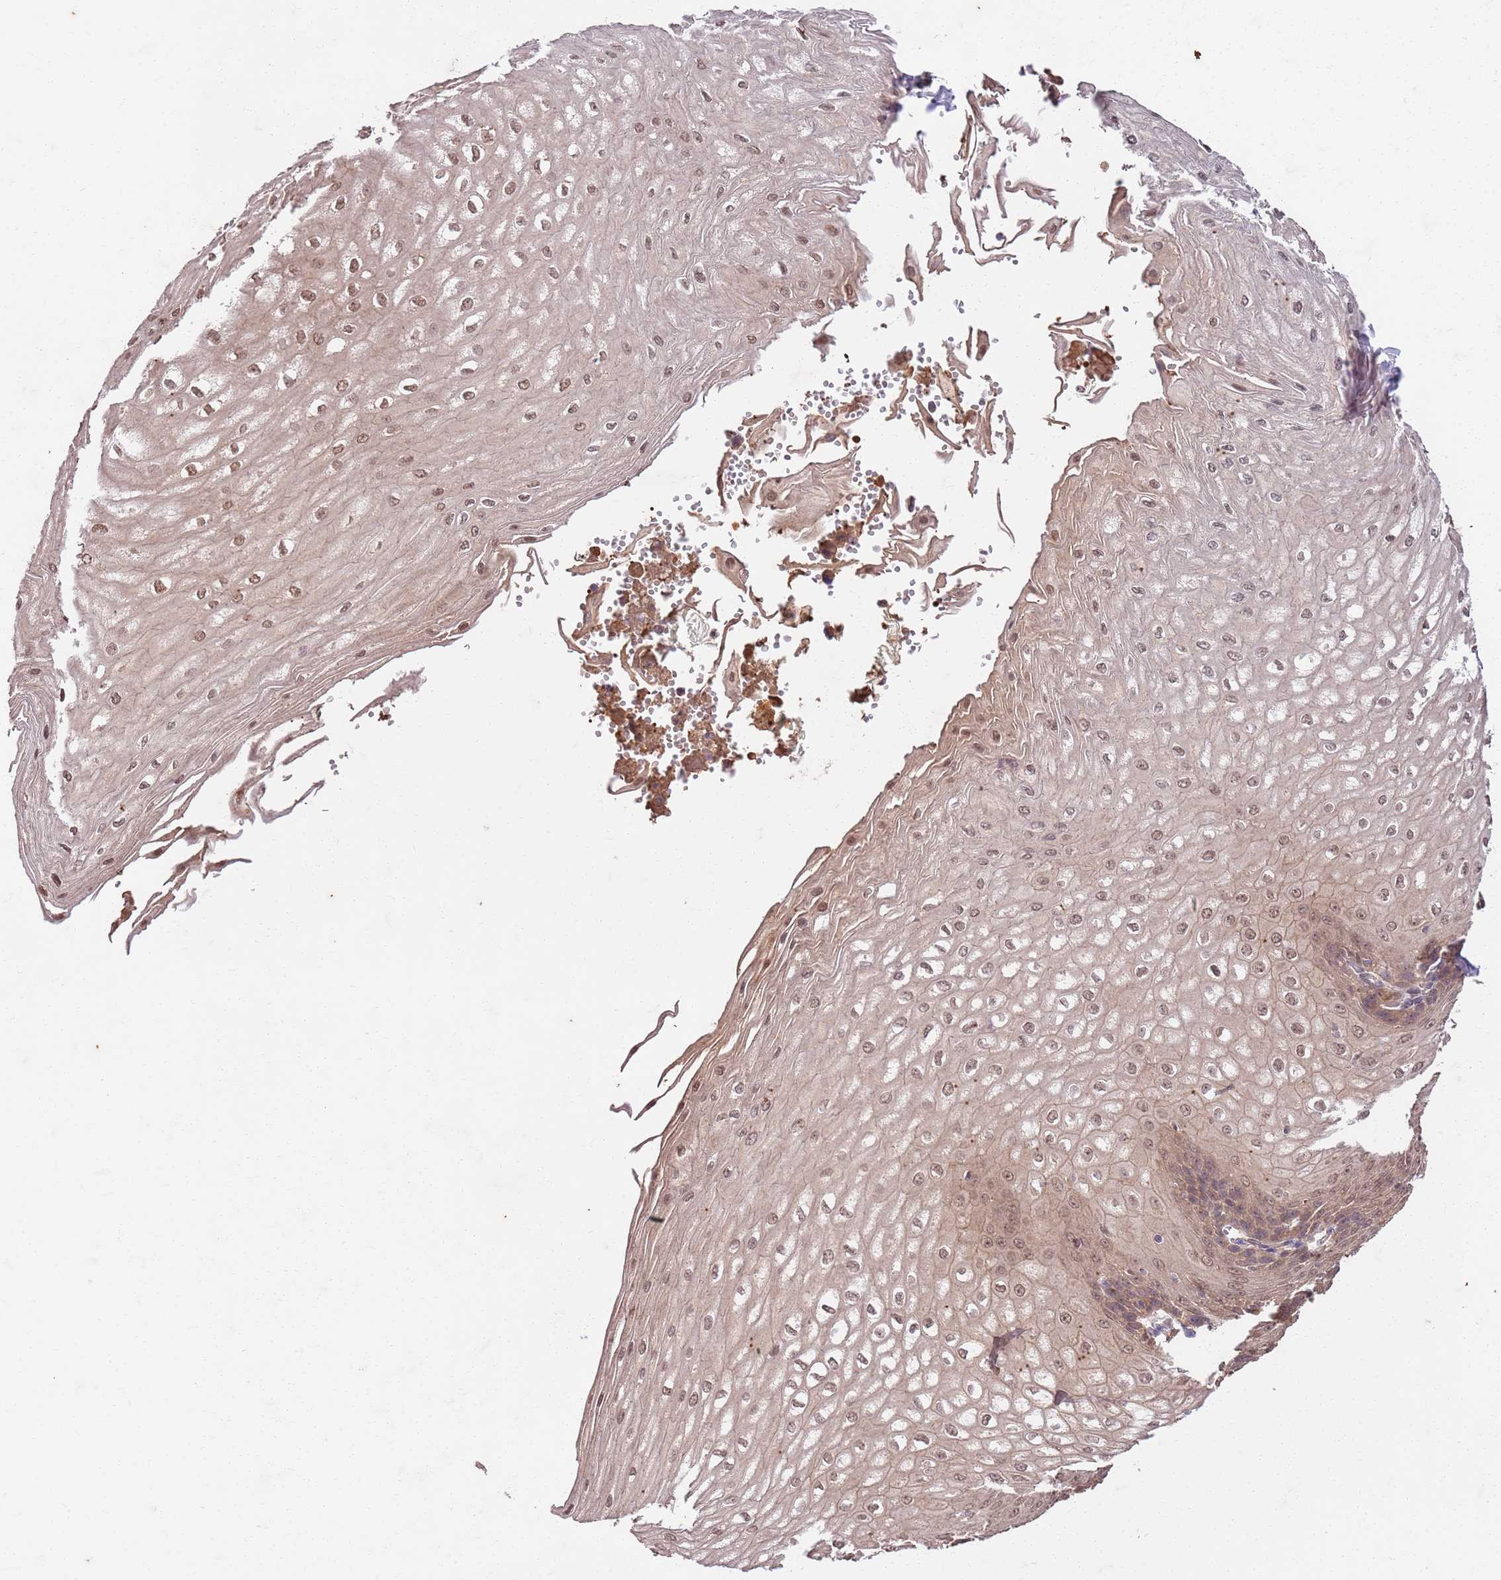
{"staining": {"intensity": "moderate", "quantity": ">75%", "location": "cytoplasmic/membranous,nuclear"}, "tissue": "esophagus", "cell_type": "Squamous epithelial cells", "image_type": "normal", "snomed": [{"axis": "morphology", "description": "Normal tissue, NOS"}, {"axis": "topography", "description": "Esophagus"}], "caption": "Immunohistochemistry of unremarkable human esophagus displays medium levels of moderate cytoplasmic/membranous,nuclear expression in about >75% of squamous epithelial cells. (DAB IHC with brightfield microscopy, high magnification).", "gene": "UBE3A", "patient": {"sex": "male", "age": 60}}